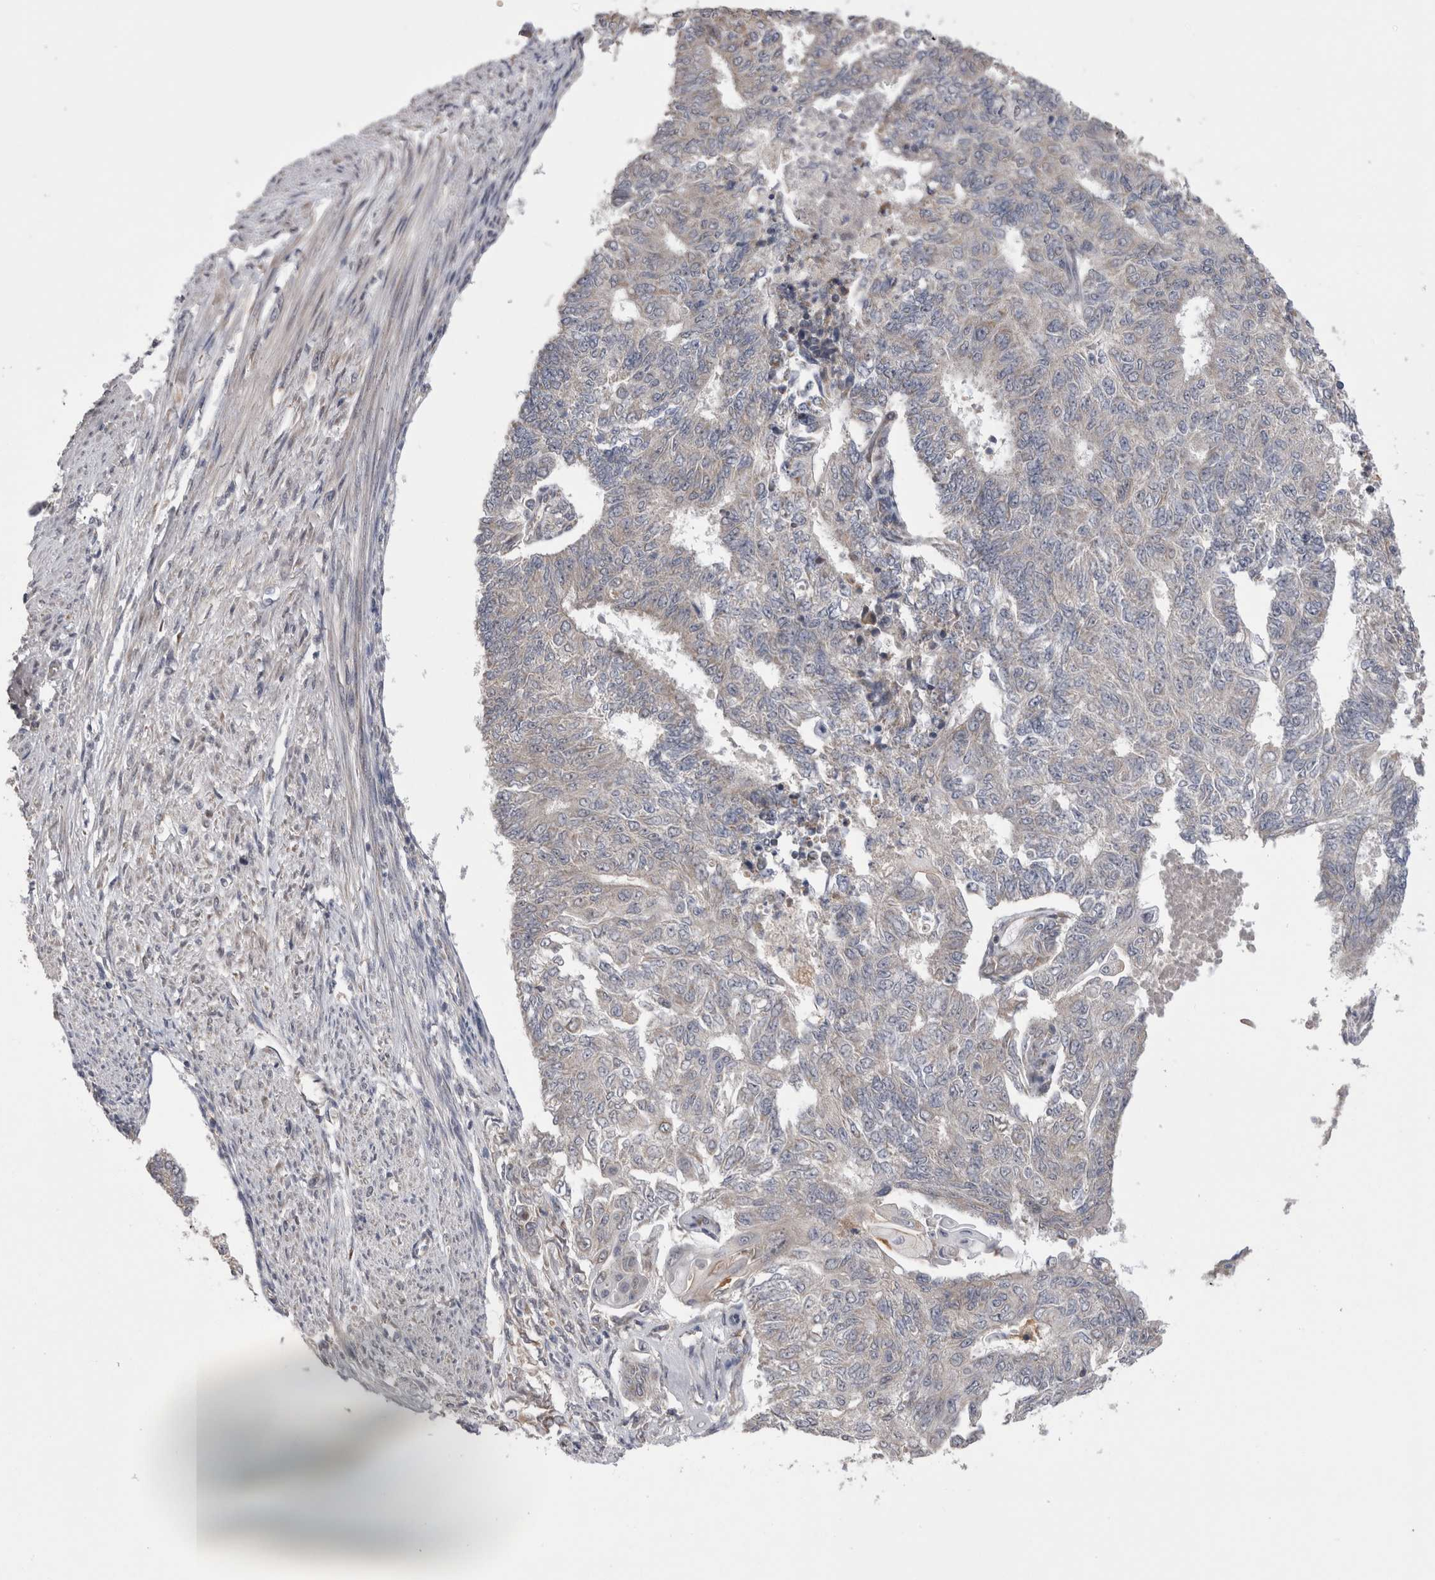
{"staining": {"intensity": "negative", "quantity": "none", "location": "none"}, "tissue": "endometrial cancer", "cell_type": "Tumor cells", "image_type": "cancer", "snomed": [{"axis": "morphology", "description": "Adenocarcinoma, NOS"}, {"axis": "topography", "description": "Endometrium"}], "caption": "Tumor cells show no significant protein positivity in endometrial adenocarcinoma.", "gene": "ARHGAP29", "patient": {"sex": "female", "age": 32}}